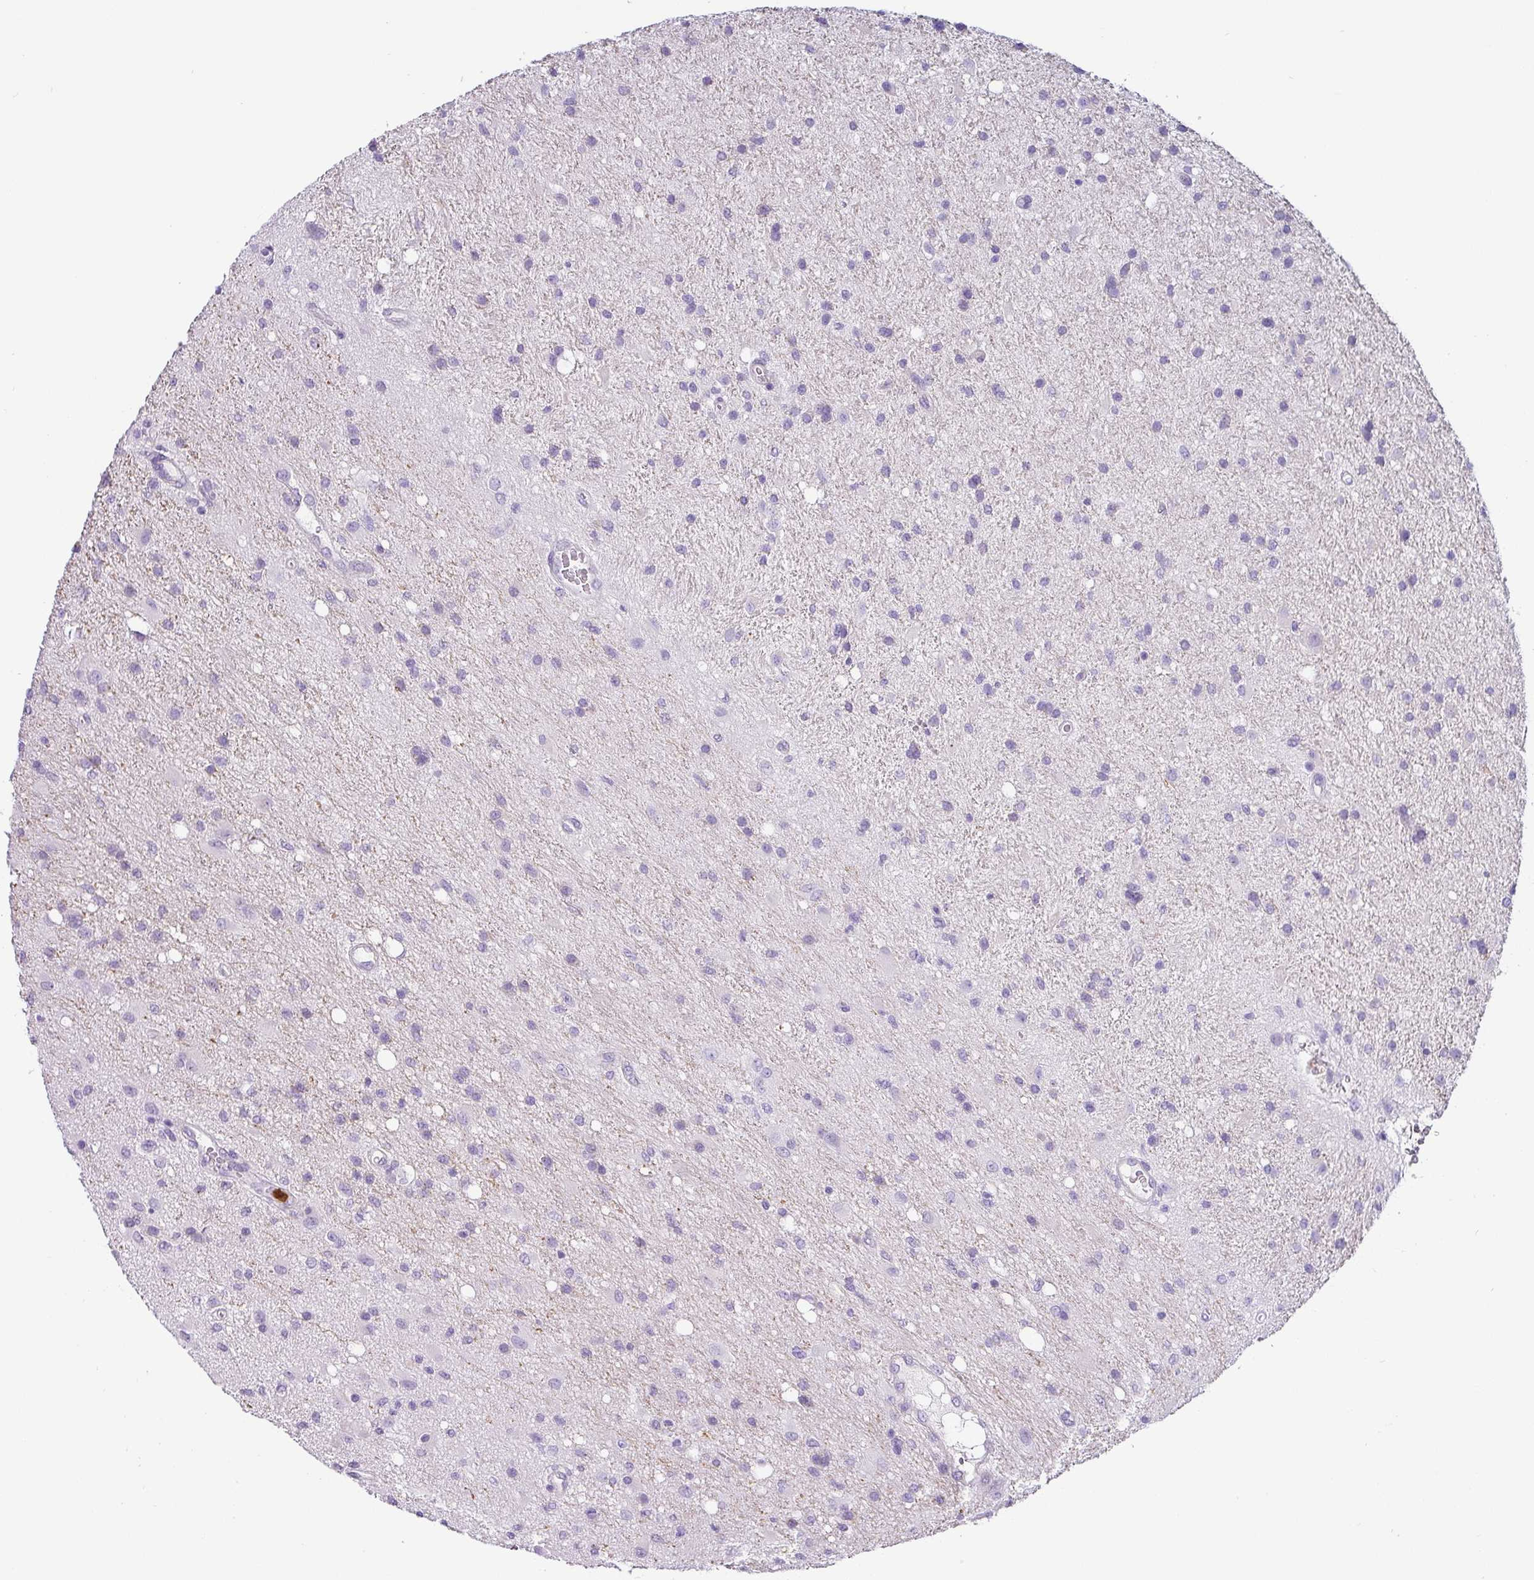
{"staining": {"intensity": "negative", "quantity": "none", "location": "none"}, "tissue": "glioma", "cell_type": "Tumor cells", "image_type": "cancer", "snomed": [{"axis": "morphology", "description": "Glioma, malignant, High grade"}, {"axis": "topography", "description": "Brain"}], "caption": "High power microscopy micrograph of an immunohistochemistry photomicrograph of malignant glioma (high-grade), revealing no significant positivity in tumor cells.", "gene": "SH2D3C", "patient": {"sex": "male", "age": 67}}